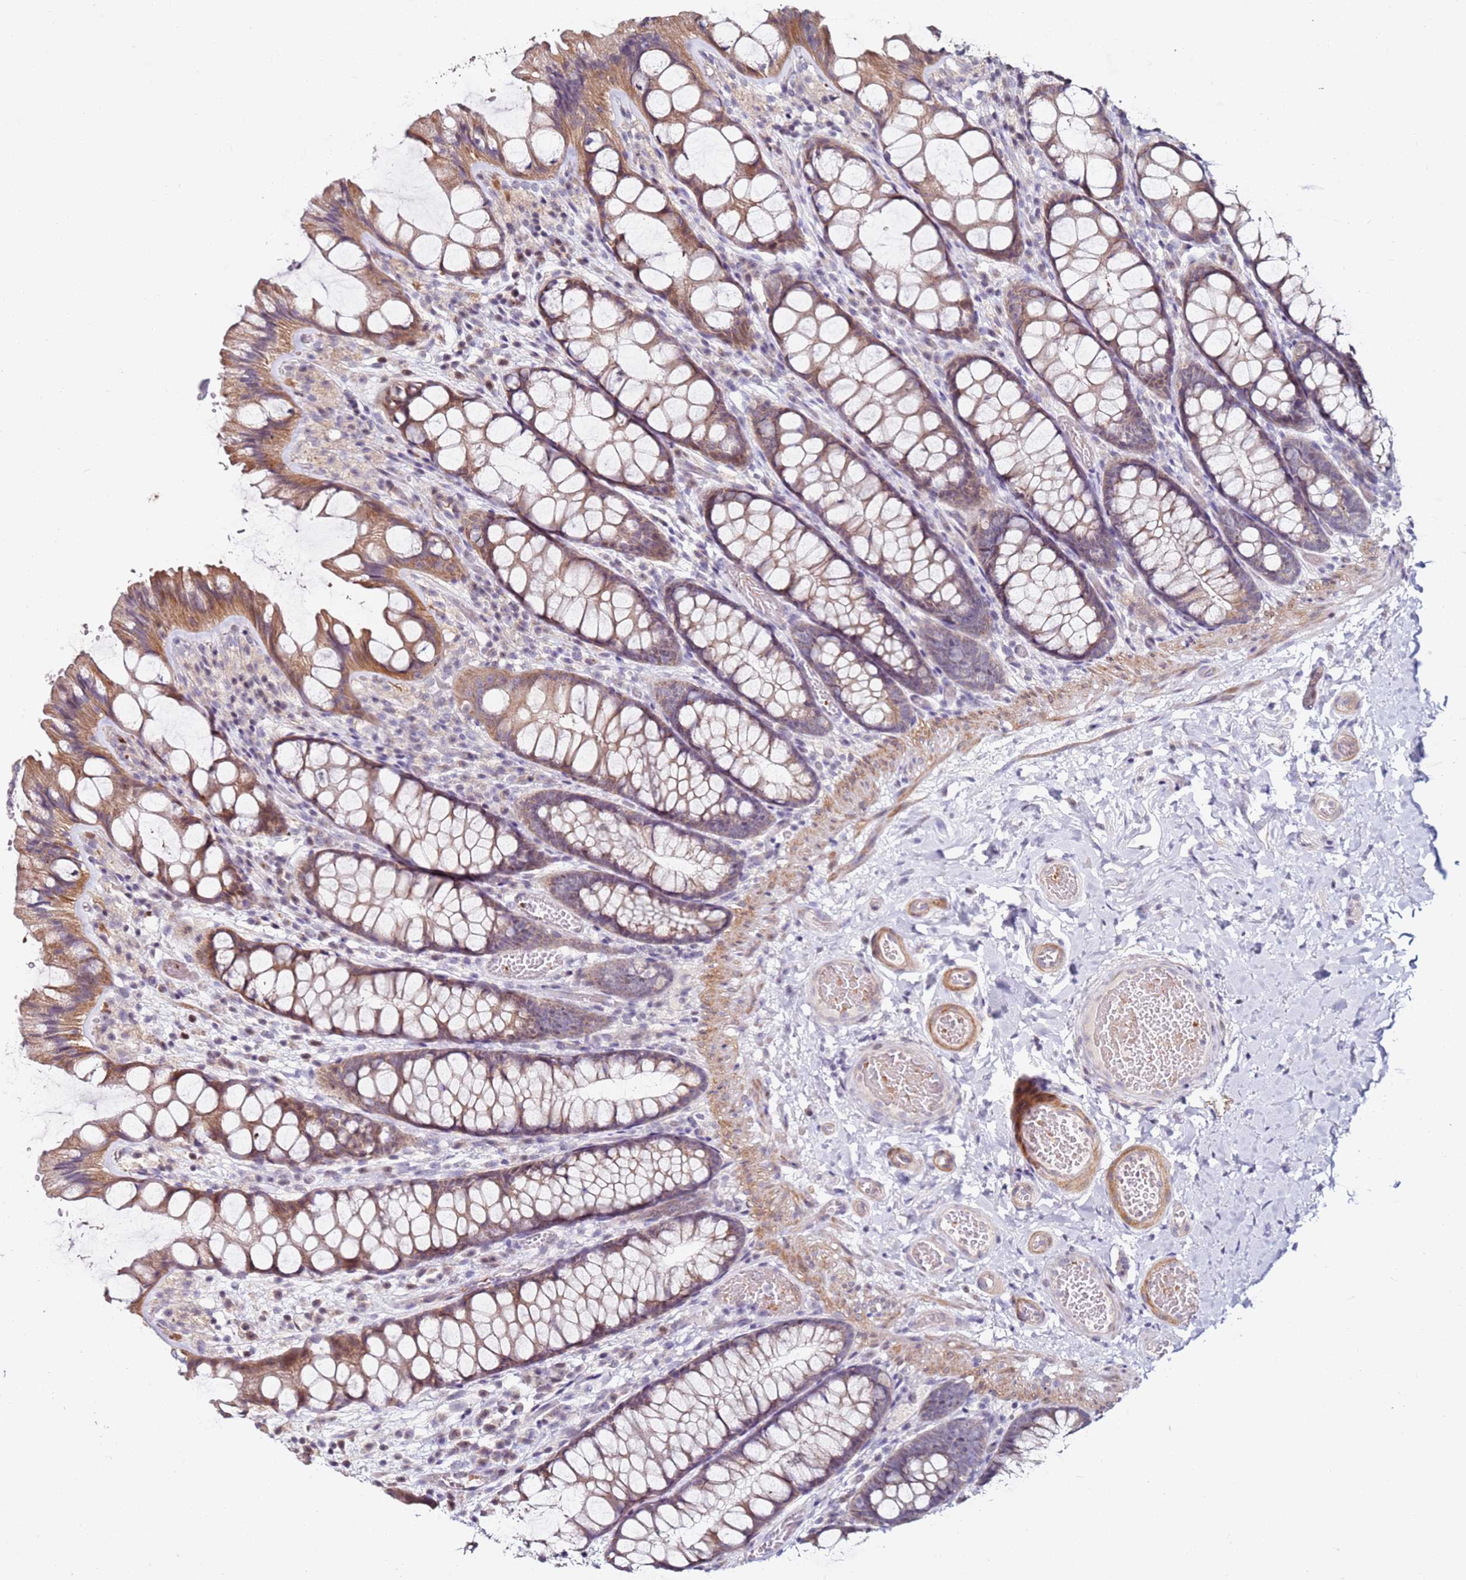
{"staining": {"intensity": "moderate", "quantity": ">75%", "location": "cytoplasmic/membranous"}, "tissue": "colon", "cell_type": "Endothelial cells", "image_type": "normal", "snomed": [{"axis": "morphology", "description": "Normal tissue, NOS"}, {"axis": "topography", "description": "Colon"}], "caption": "The immunohistochemical stain labels moderate cytoplasmic/membranous expression in endothelial cells of normal colon.", "gene": "RARS2", "patient": {"sex": "male", "age": 47}}